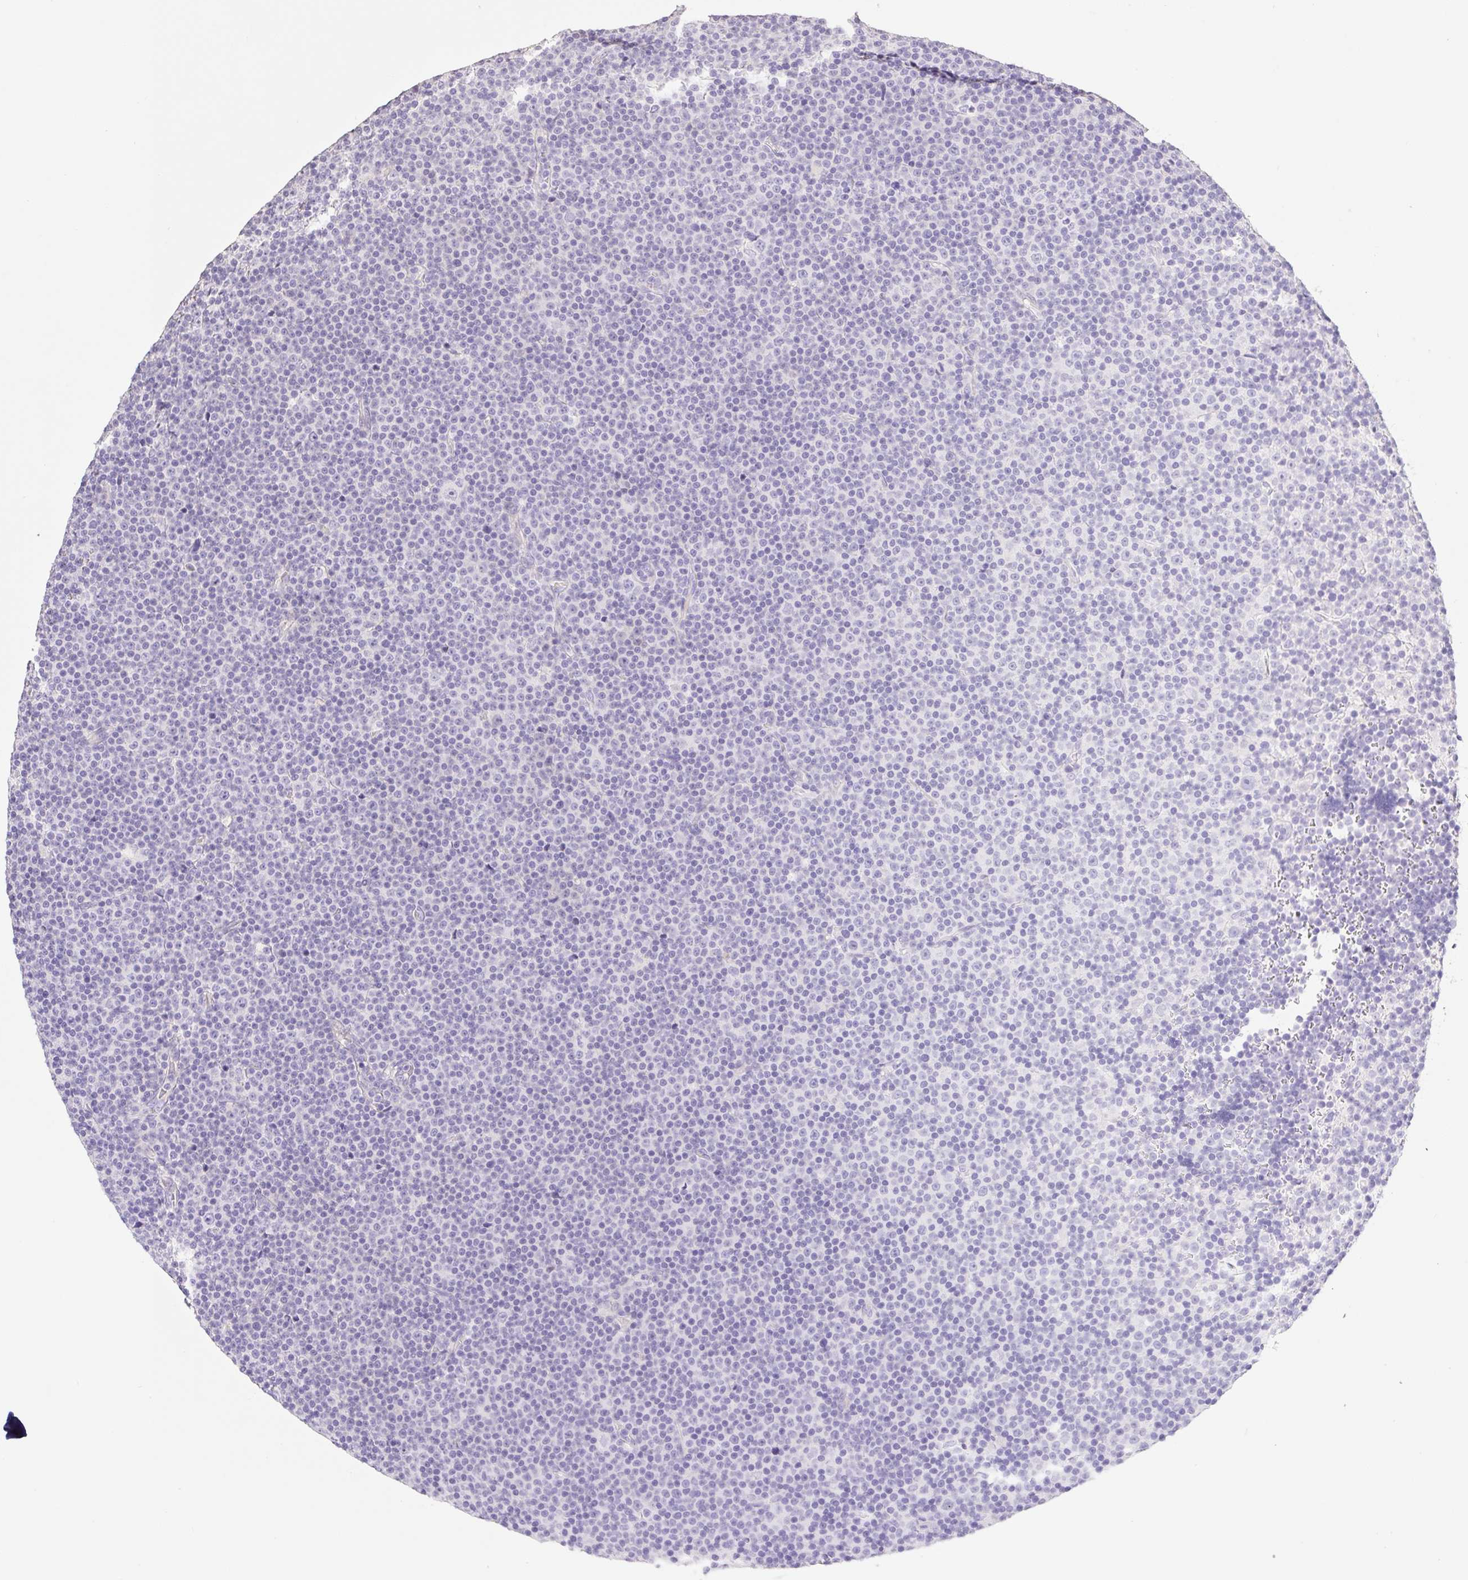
{"staining": {"intensity": "negative", "quantity": "none", "location": "none"}, "tissue": "lymphoma", "cell_type": "Tumor cells", "image_type": "cancer", "snomed": [{"axis": "morphology", "description": "Malignant lymphoma, non-Hodgkin's type, Low grade"}, {"axis": "topography", "description": "Lymph node"}], "caption": "A histopathology image of malignant lymphoma, non-Hodgkin's type (low-grade) stained for a protein demonstrates no brown staining in tumor cells.", "gene": "HCRTR2", "patient": {"sex": "female", "age": 67}}